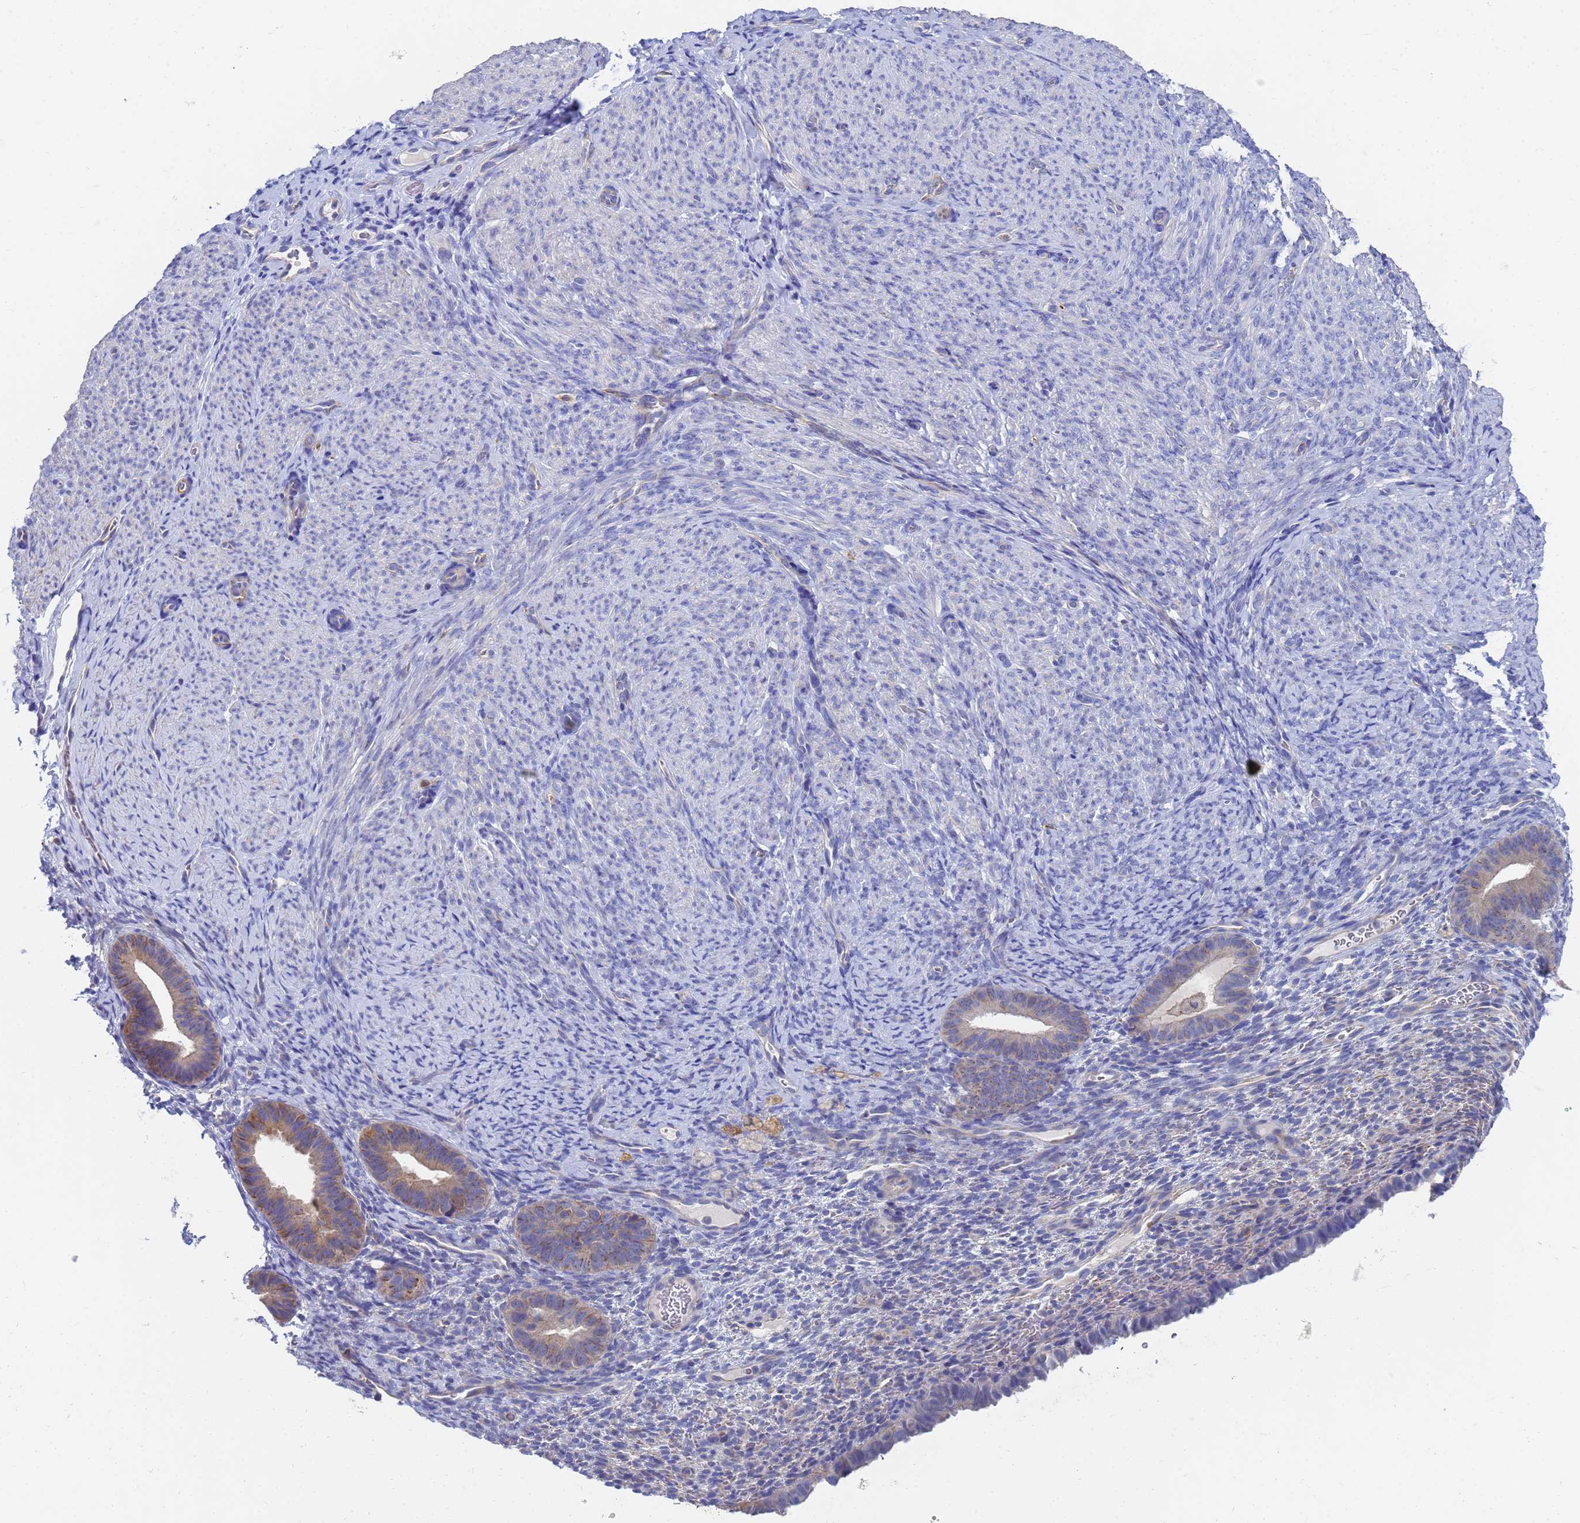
{"staining": {"intensity": "negative", "quantity": "none", "location": "none"}, "tissue": "endometrium", "cell_type": "Cells in endometrial stroma", "image_type": "normal", "snomed": [{"axis": "morphology", "description": "Normal tissue, NOS"}, {"axis": "topography", "description": "Endometrium"}], "caption": "This is an immunohistochemistry (IHC) micrograph of unremarkable endometrium. There is no expression in cells in endometrial stroma.", "gene": "GCHFR", "patient": {"sex": "female", "age": 65}}